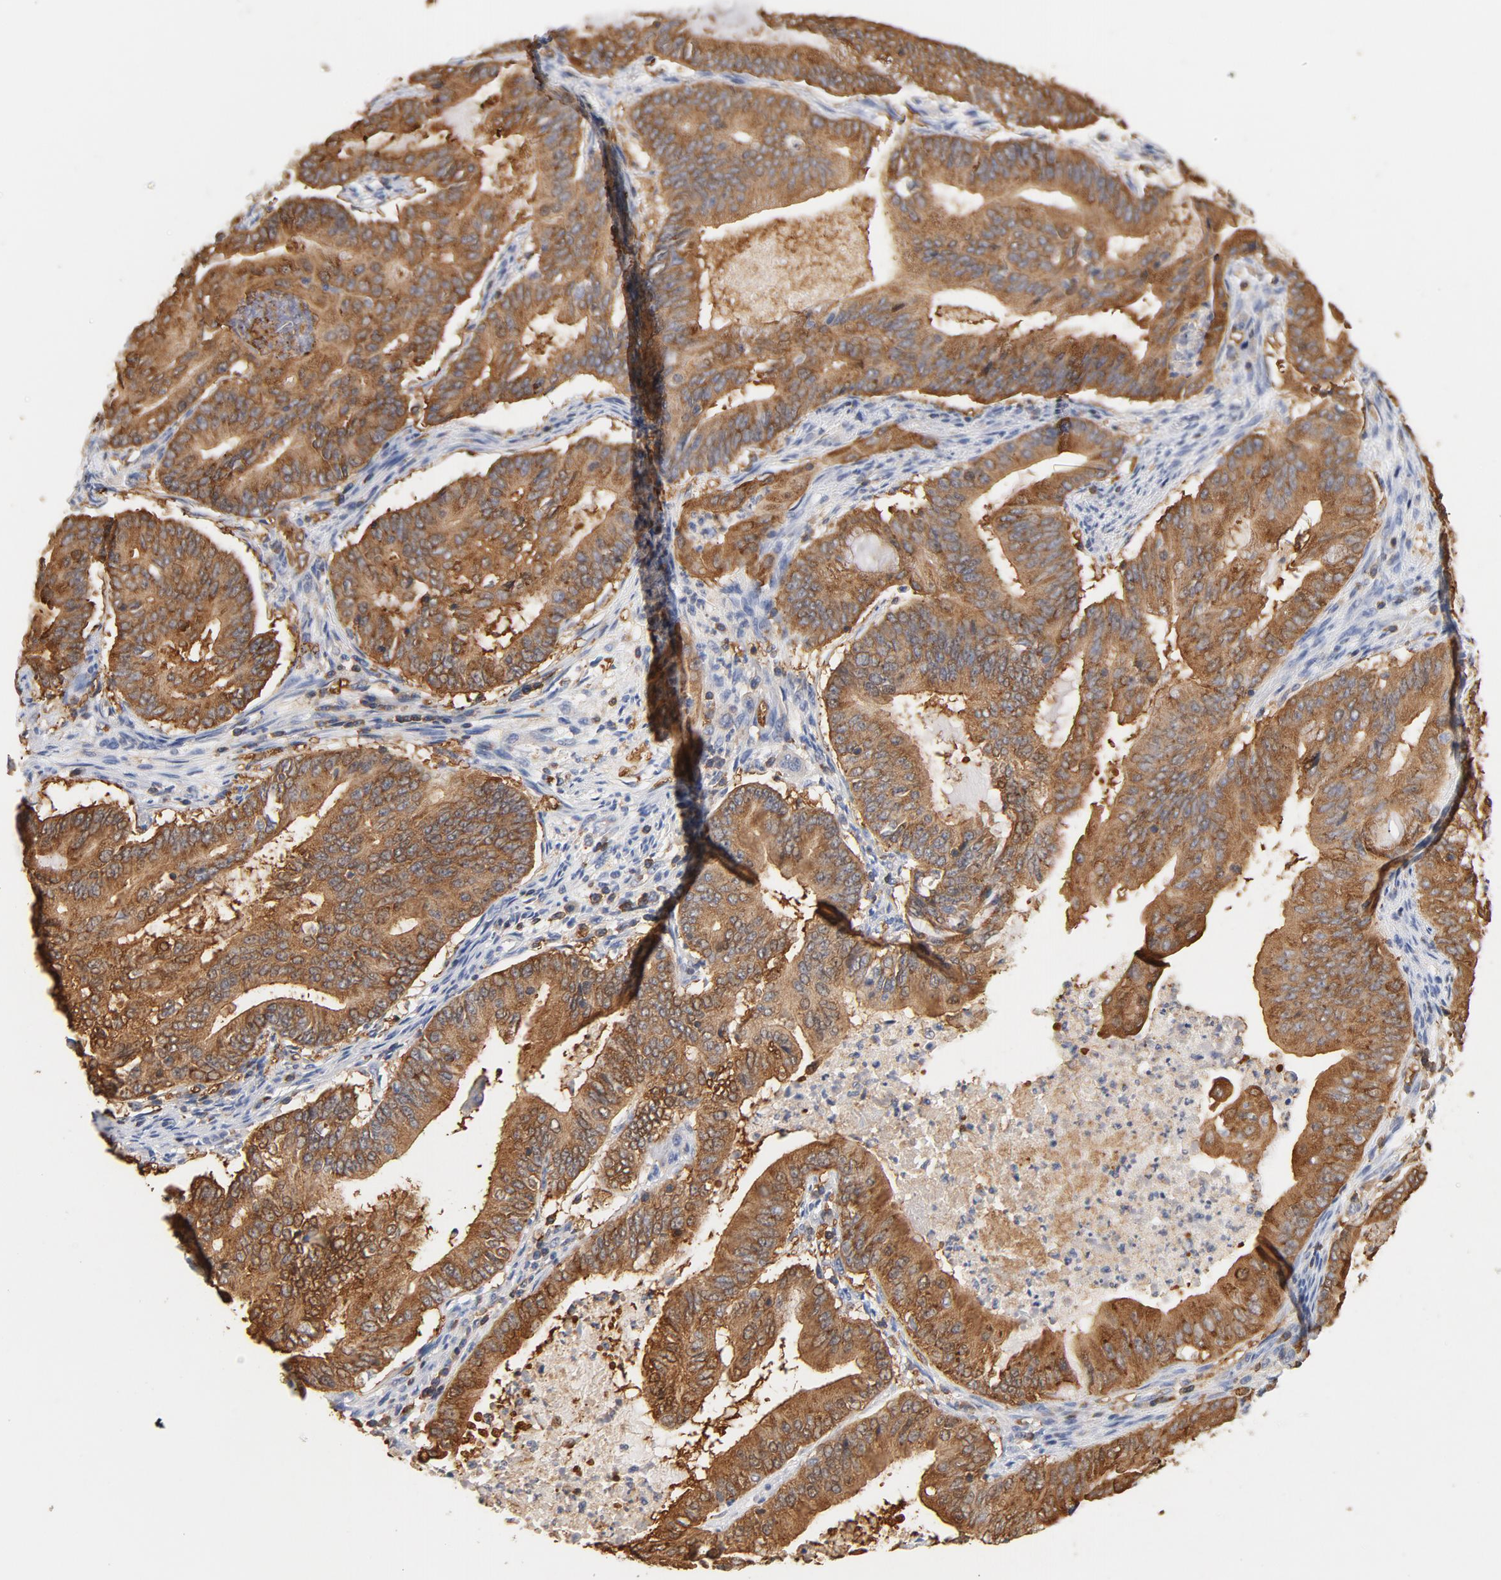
{"staining": {"intensity": "moderate", "quantity": ">75%", "location": "cytoplasmic/membranous"}, "tissue": "endometrial cancer", "cell_type": "Tumor cells", "image_type": "cancer", "snomed": [{"axis": "morphology", "description": "Adenocarcinoma, NOS"}, {"axis": "topography", "description": "Endometrium"}], "caption": "Immunohistochemistry (IHC) image of neoplastic tissue: human endometrial cancer stained using immunohistochemistry (IHC) displays medium levels of moderate protein expression localized specifically in the cytoplasmic/membranous of tumor cells, appearing as a cytoplasmic/membranous brown color.", "gene": "EZR", "patient": {"sex": "female", "age": 63}}